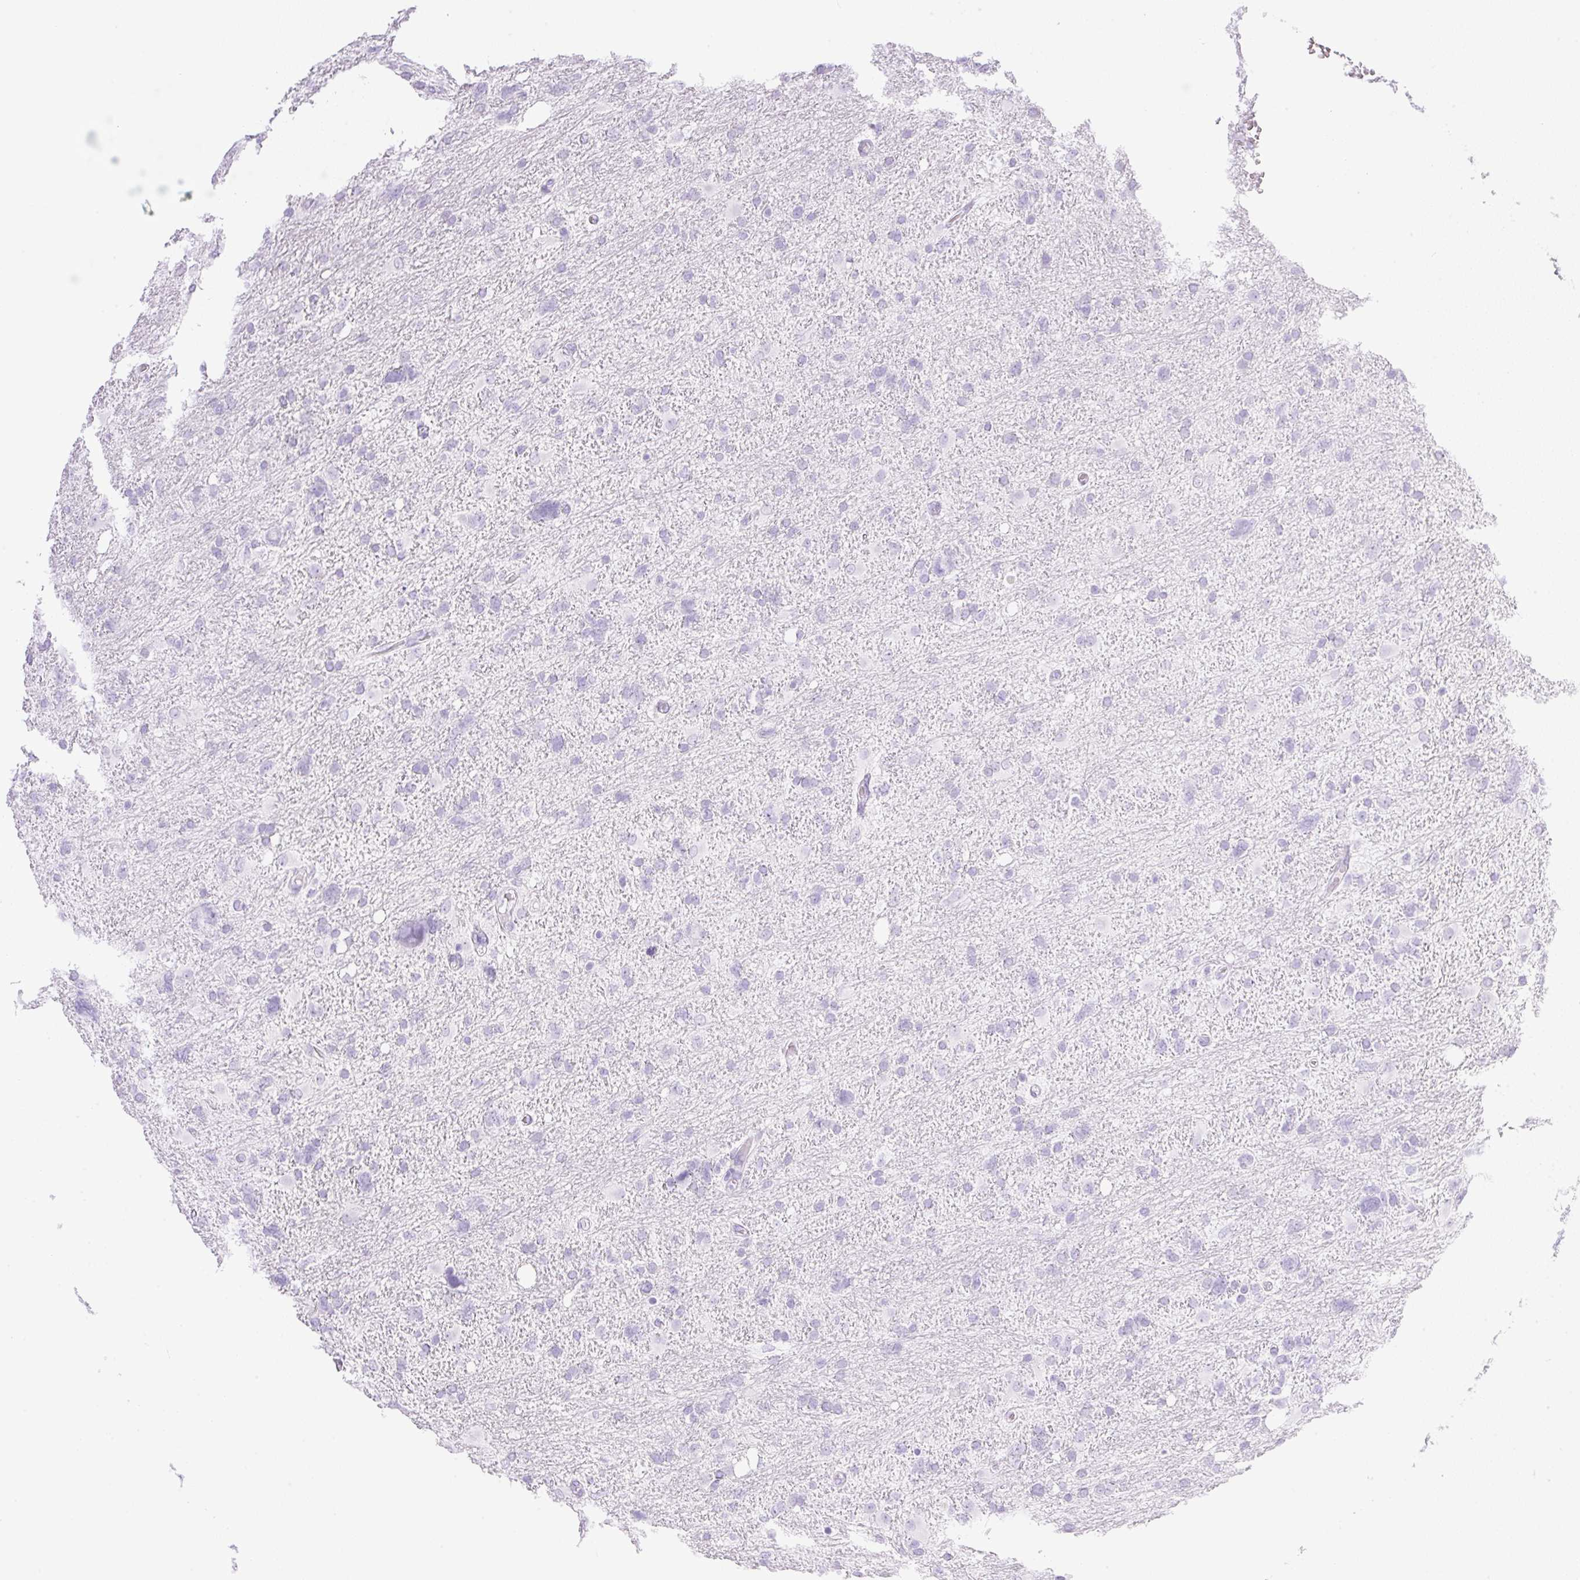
{"staining": {"intensity": "negative", "quantity": "none", "location": "none"}, "tissue": "glioma", "cell_type": "Tumor cells", "image_type": "cancer", "snomed": [{"axis": "morphology", "description": "Glioma, malignant, High grade"}, {"axis": "topography", "description": "Brain"}], "caption": "The IHC histopathology image has no significant expression in tumor cells of glioma tissue.", "gene": "SPRR4", "patient": {"sex": "male", "age": 61}}